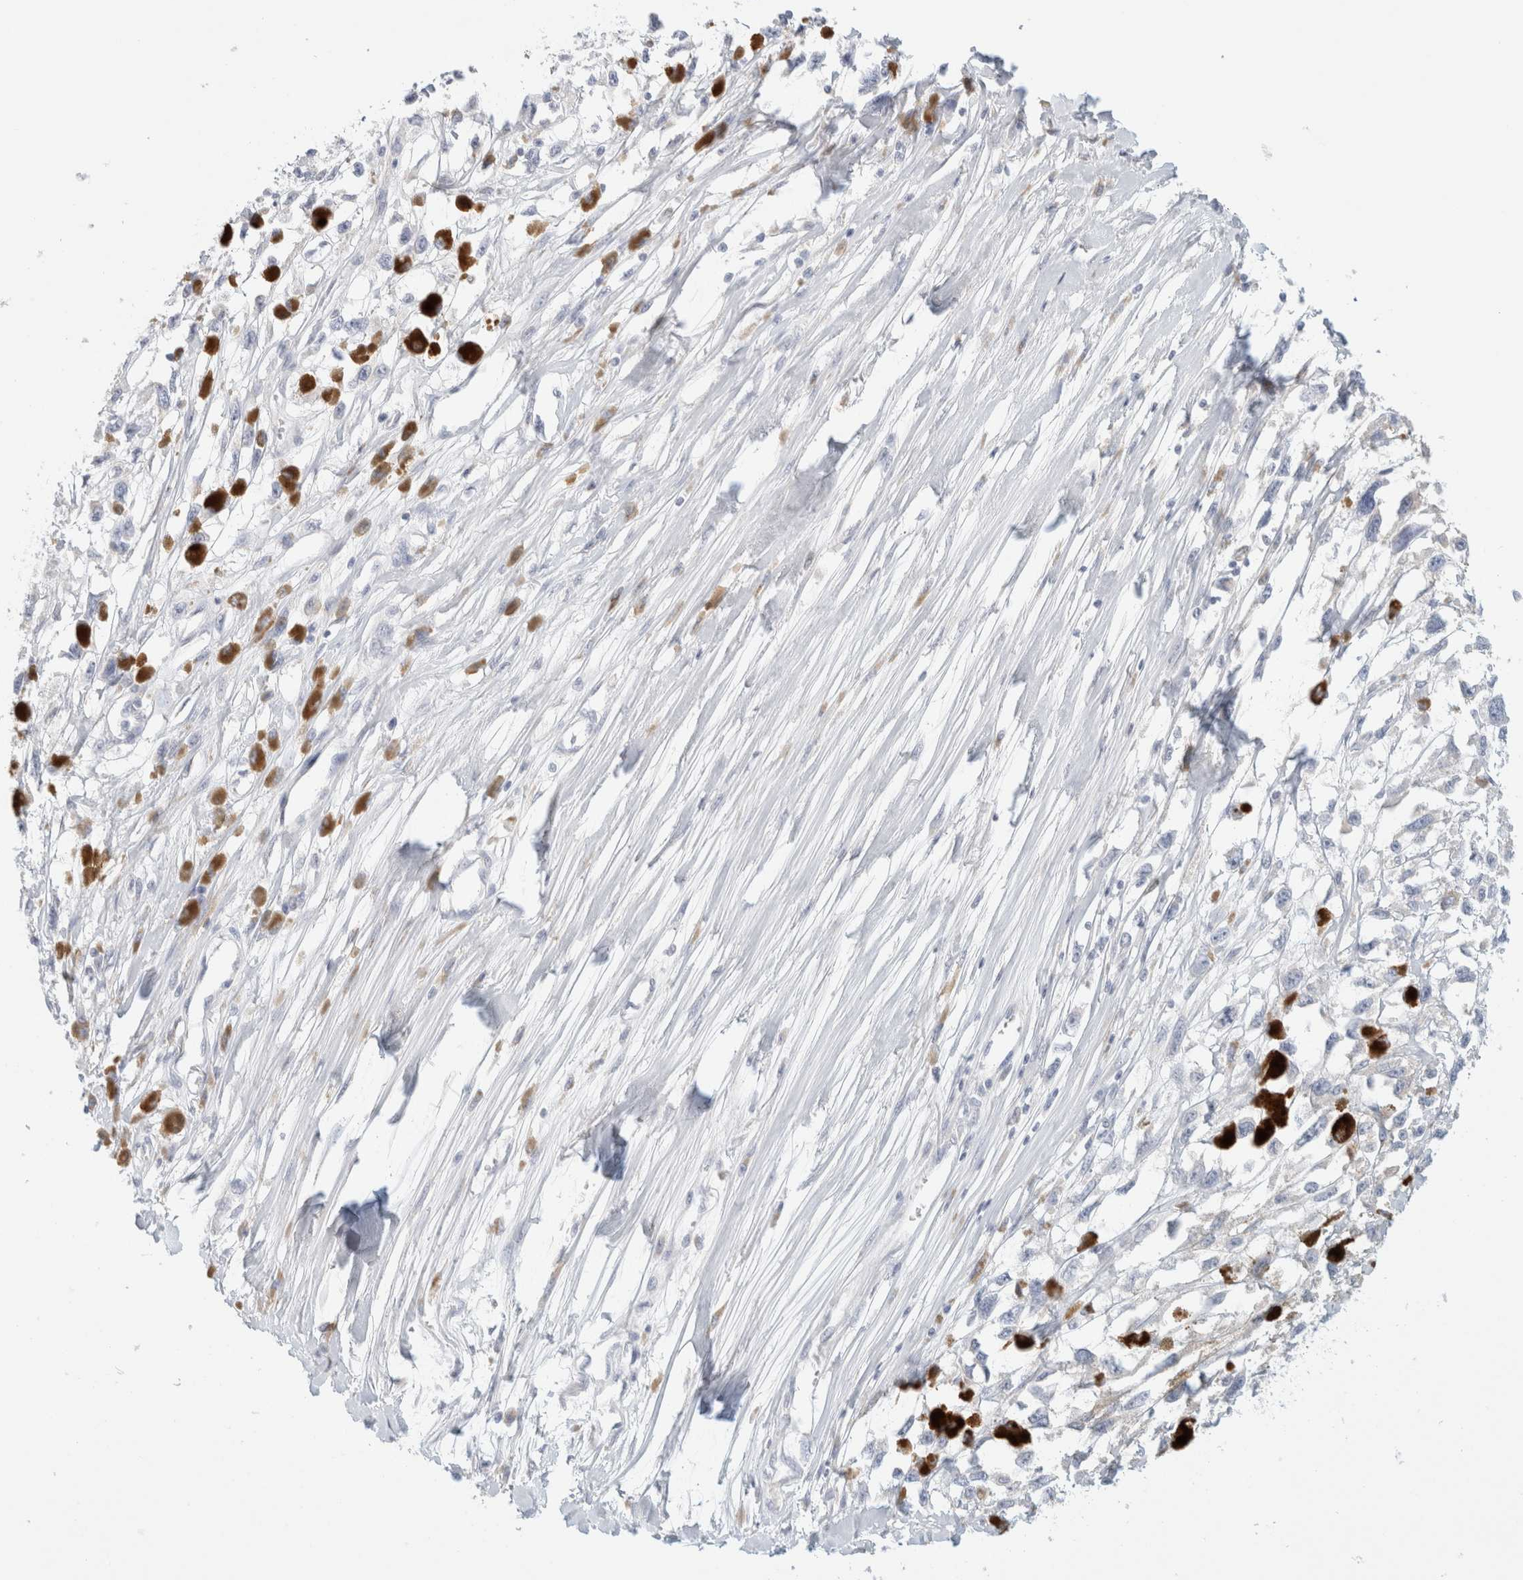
{"staining": {"intensity": "negative", "quantity": "none", "location": "none"}, "tissue": "melanoma", "cell_type": "Tumor cells", "image_type": "cancer", "snomed": [{"axis": "morphology", "description": "Malignant melanoma, Metastatic site"}, {"axis": "topography", "description": "Lymph node"}], "caption": "Tumor cells are negative for brown protein staining in melanoma.", "gene": "HEXD", "patient": {"sex": "male", "age": 59}}